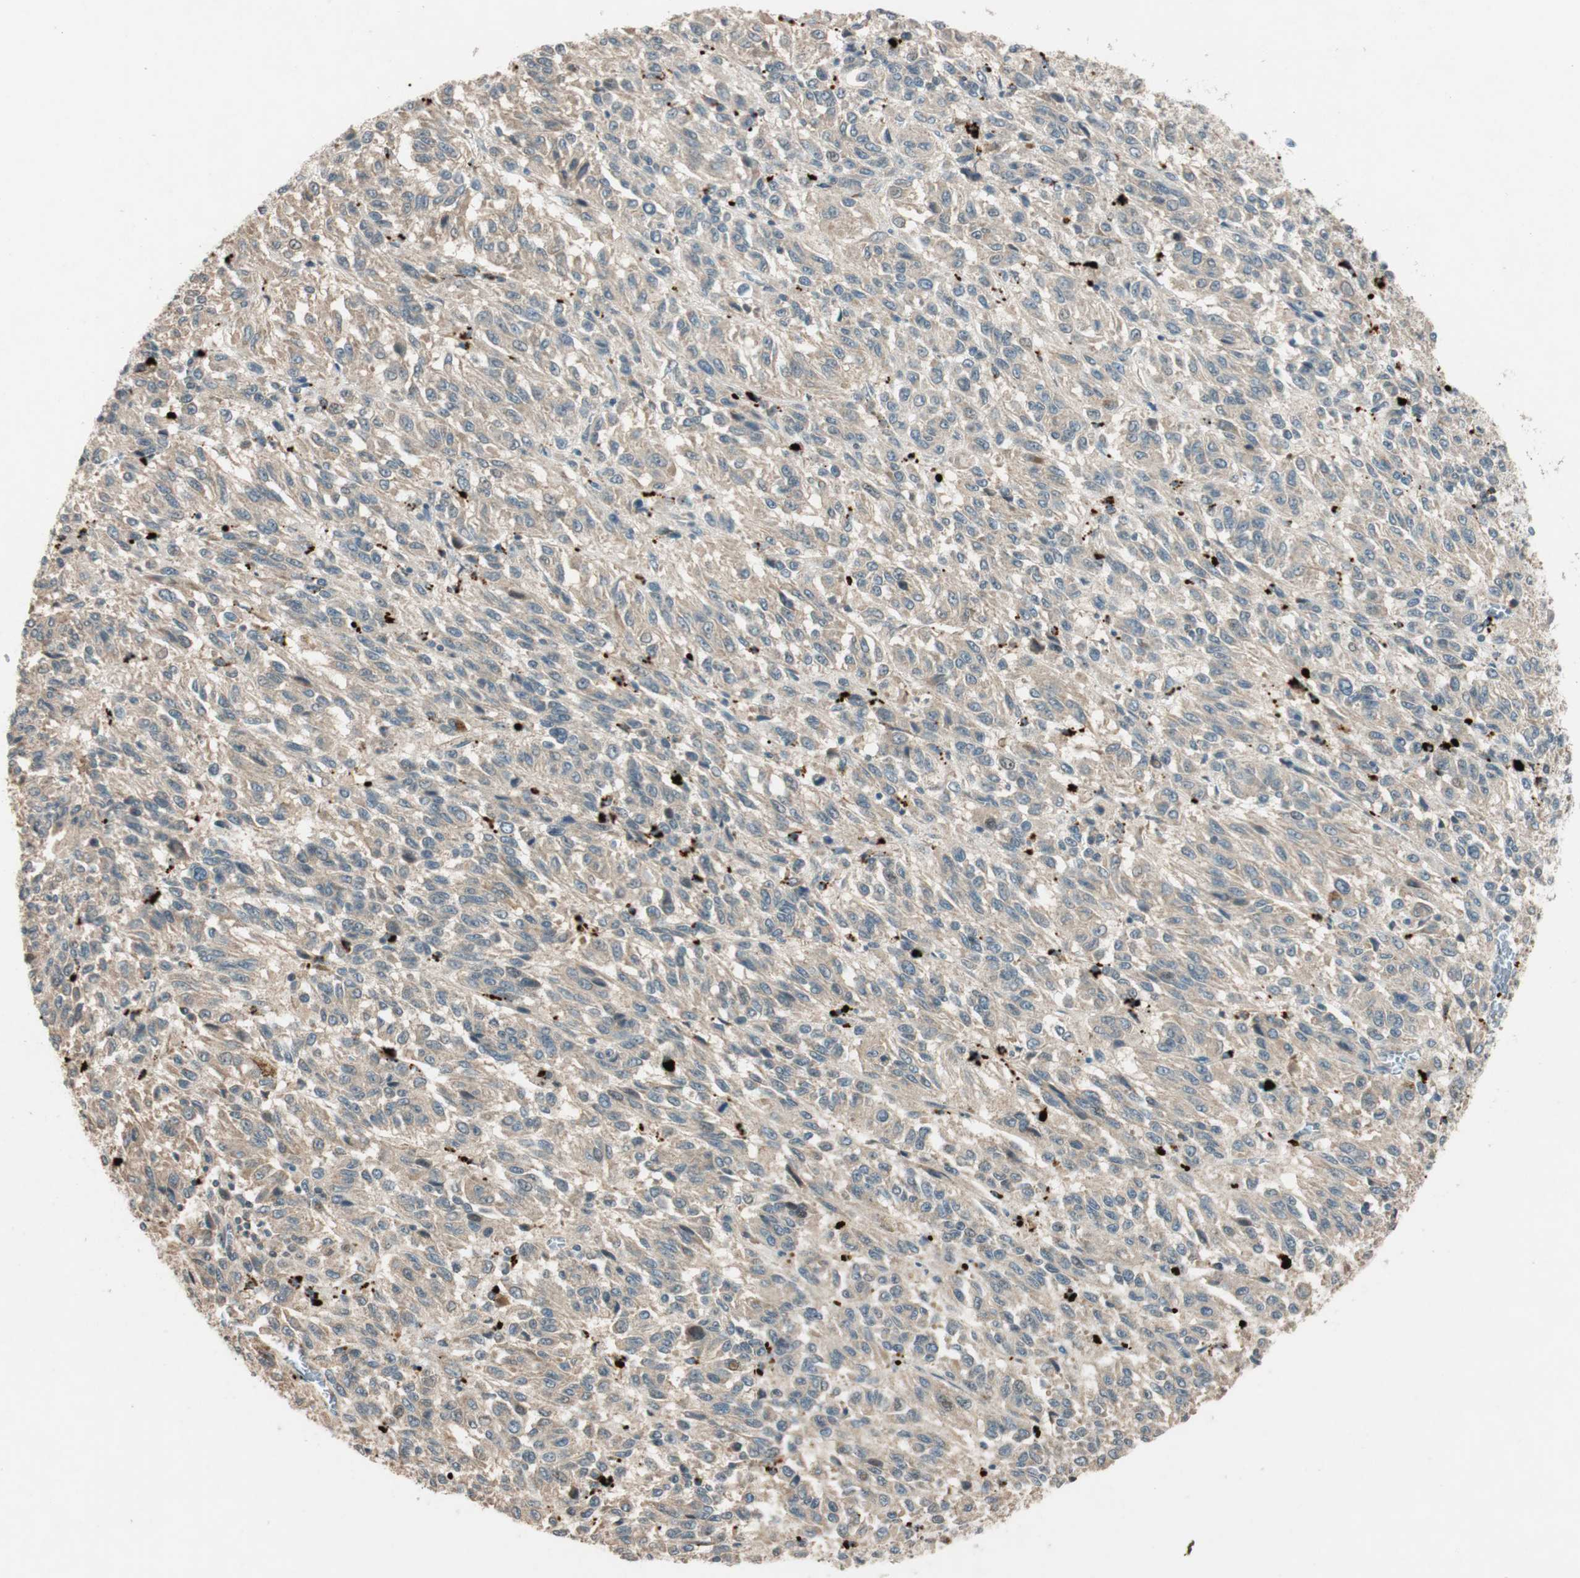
{"staining": {"intensity": "weak", "quantity": ">75%", "location": "cytoplasmic/membranous"}, "tissue": "melanoma", "cell_type": "Tumor cells", "image_type": "cancer", "snomed": [{"axis": "morphology", "description": "Malignant melanoma, Metastatic site"}, {"axis": "topography", "description": "Lung"}], "caption": "Protein positivity by immunohistochemistry (IHC) shows weak cytoplasmic/membranous staining in approximately >75% of tumor cells in malignant melanoma (metastatic site).", "gene": "GLB1", "patient": {"sex": "male", "age": 64}}